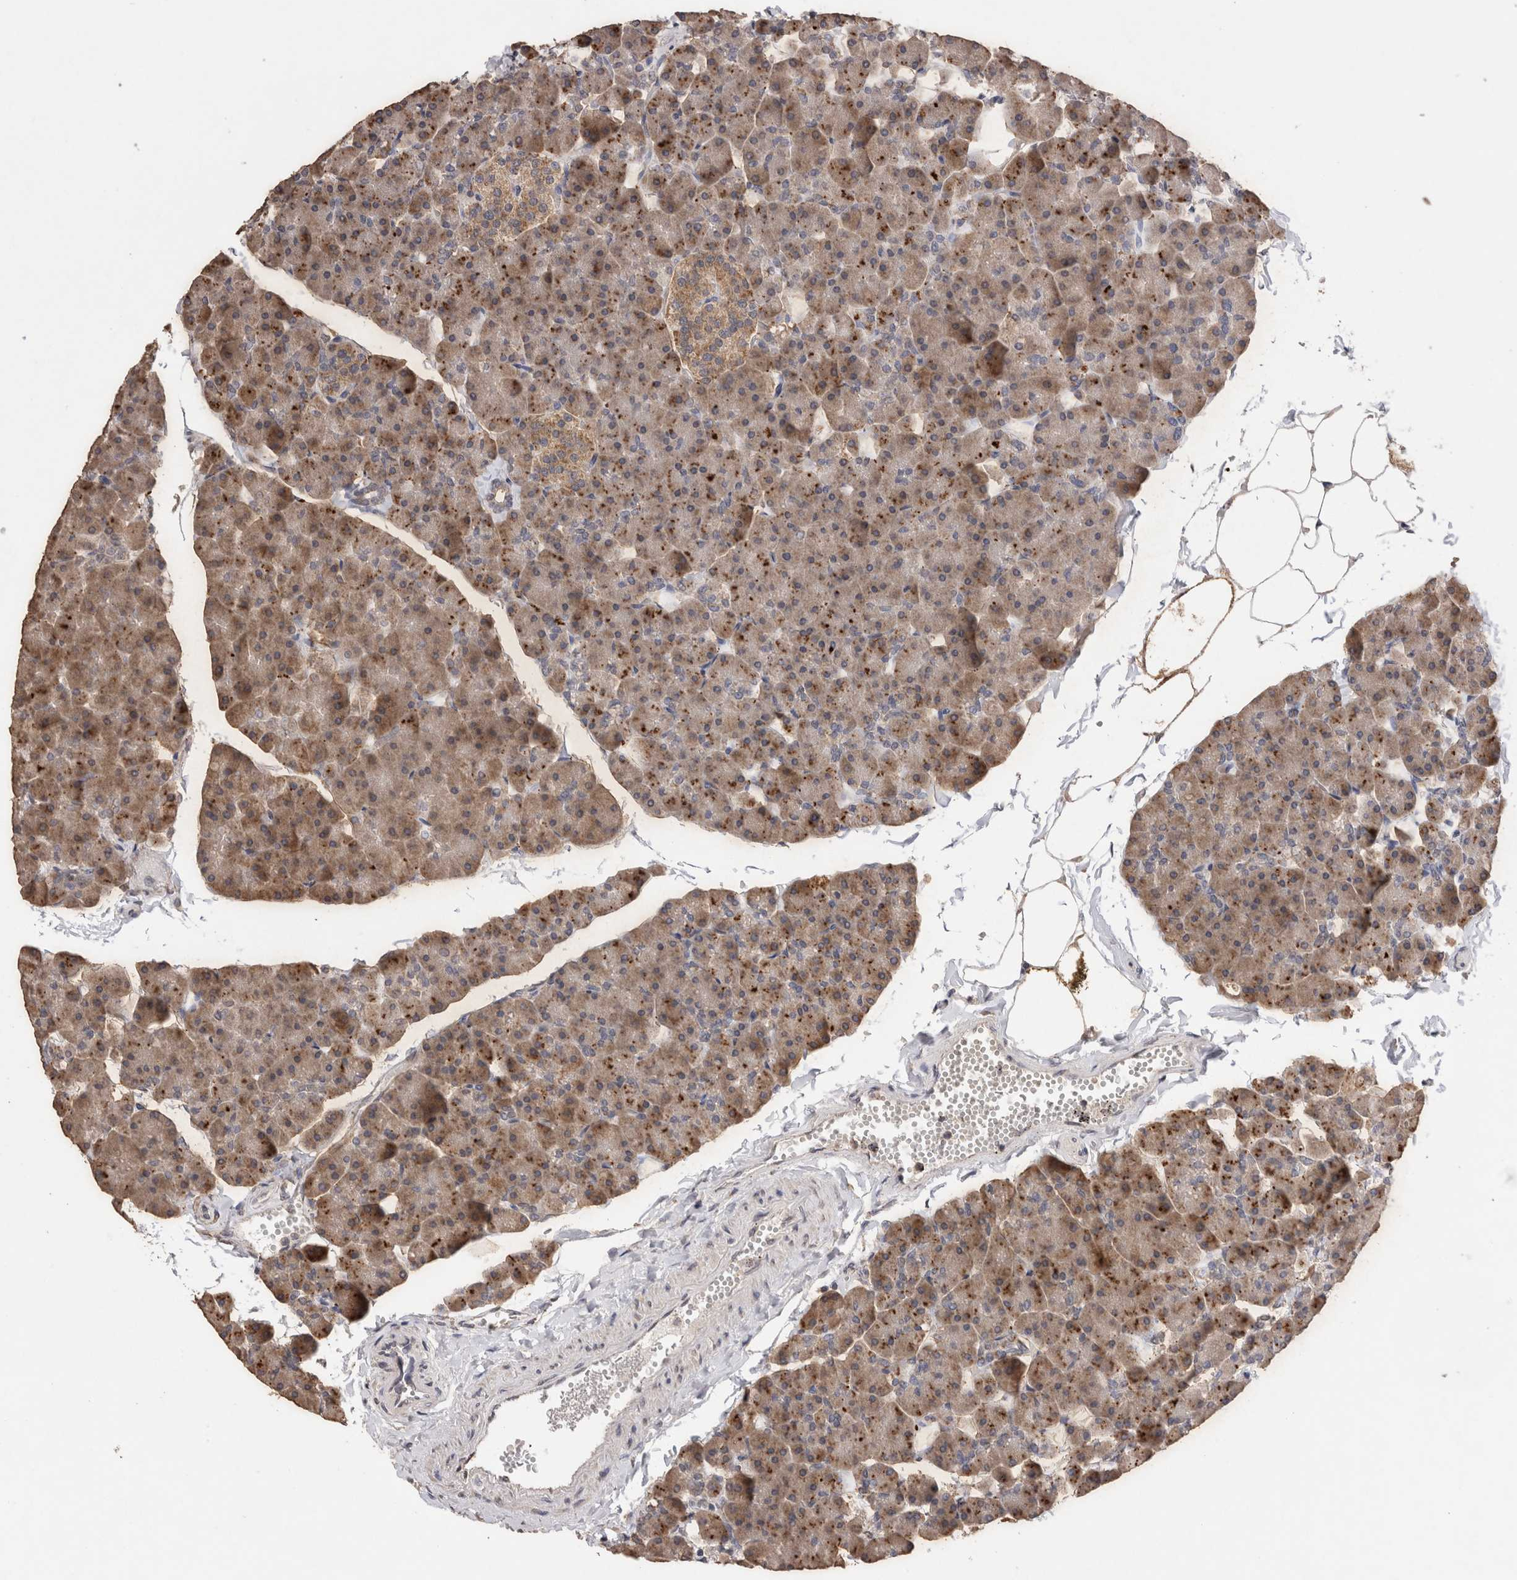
{"staining": {"intensity": "moderate", "quantity": ">75%", "location": "cytoplasmic/membranous"}, "tissue": "pancreas", "cell_type": "Exocrine glandular cells", "image_type": "normal", "snomed": [{"axis": "morphology", "description": "Normal tissue, NOS"}, {"axis": "topography", "description": "Pancreas"}], "caption": "Immunohistochemistry (IHC) micrograph of normal human pancreas stained for a protein (brown), which exhibits medium levels of moderate cytoplasmic/membranous positivity in about >75% of exocrine glandular cells.", "gene": "CDH6", "patient": {"sex": "male", "age": 35}}